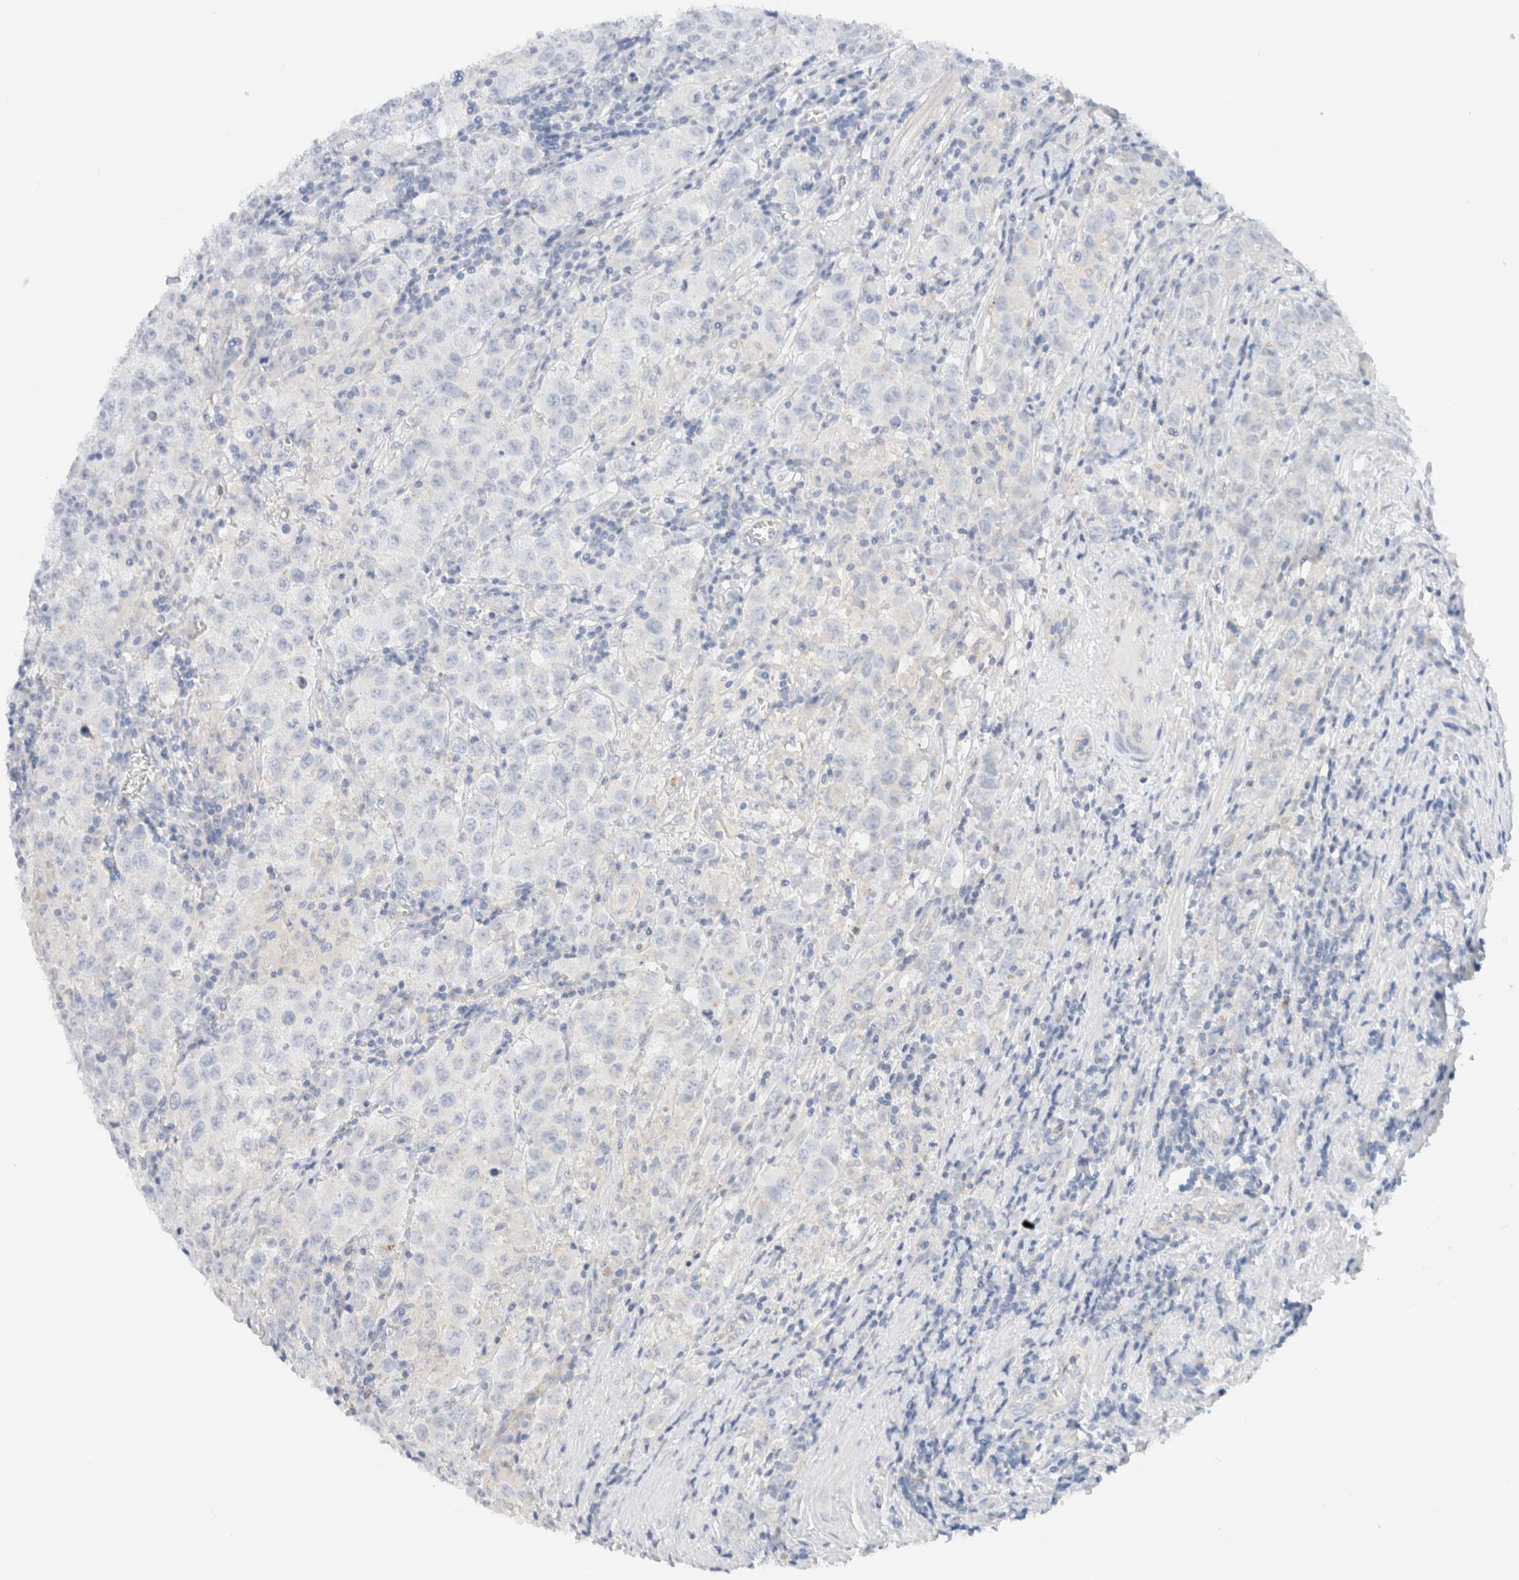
{"staining": {"intensity": "negative", "quantity": "none", "location": "none"}, "tissue": "testis cancer", "cell_type": "Tumor cells", "image_type": "cancer", "snomed": [{"axis": "morphology", "description": "Seminoma, NOS"}, {"axis": "morphology", "description": "Carcinoma, Embryonal, NOS"}, {"axis": "topography", "description": "Testis"}], "caption": "This photomicrograph is of embryonal carcinoma (testis) stained with immunohistochemistry to label a protein in brown with the nuclei are counter-stained blue. There is no positivity in tumor cells. (Stains: DAB IHC with hematoxylin counter stain, Microscopy: brightfield microscopy at high magnification).", "gene": "SDR16C5", "patient": {"sex": "male", "age": 43}}